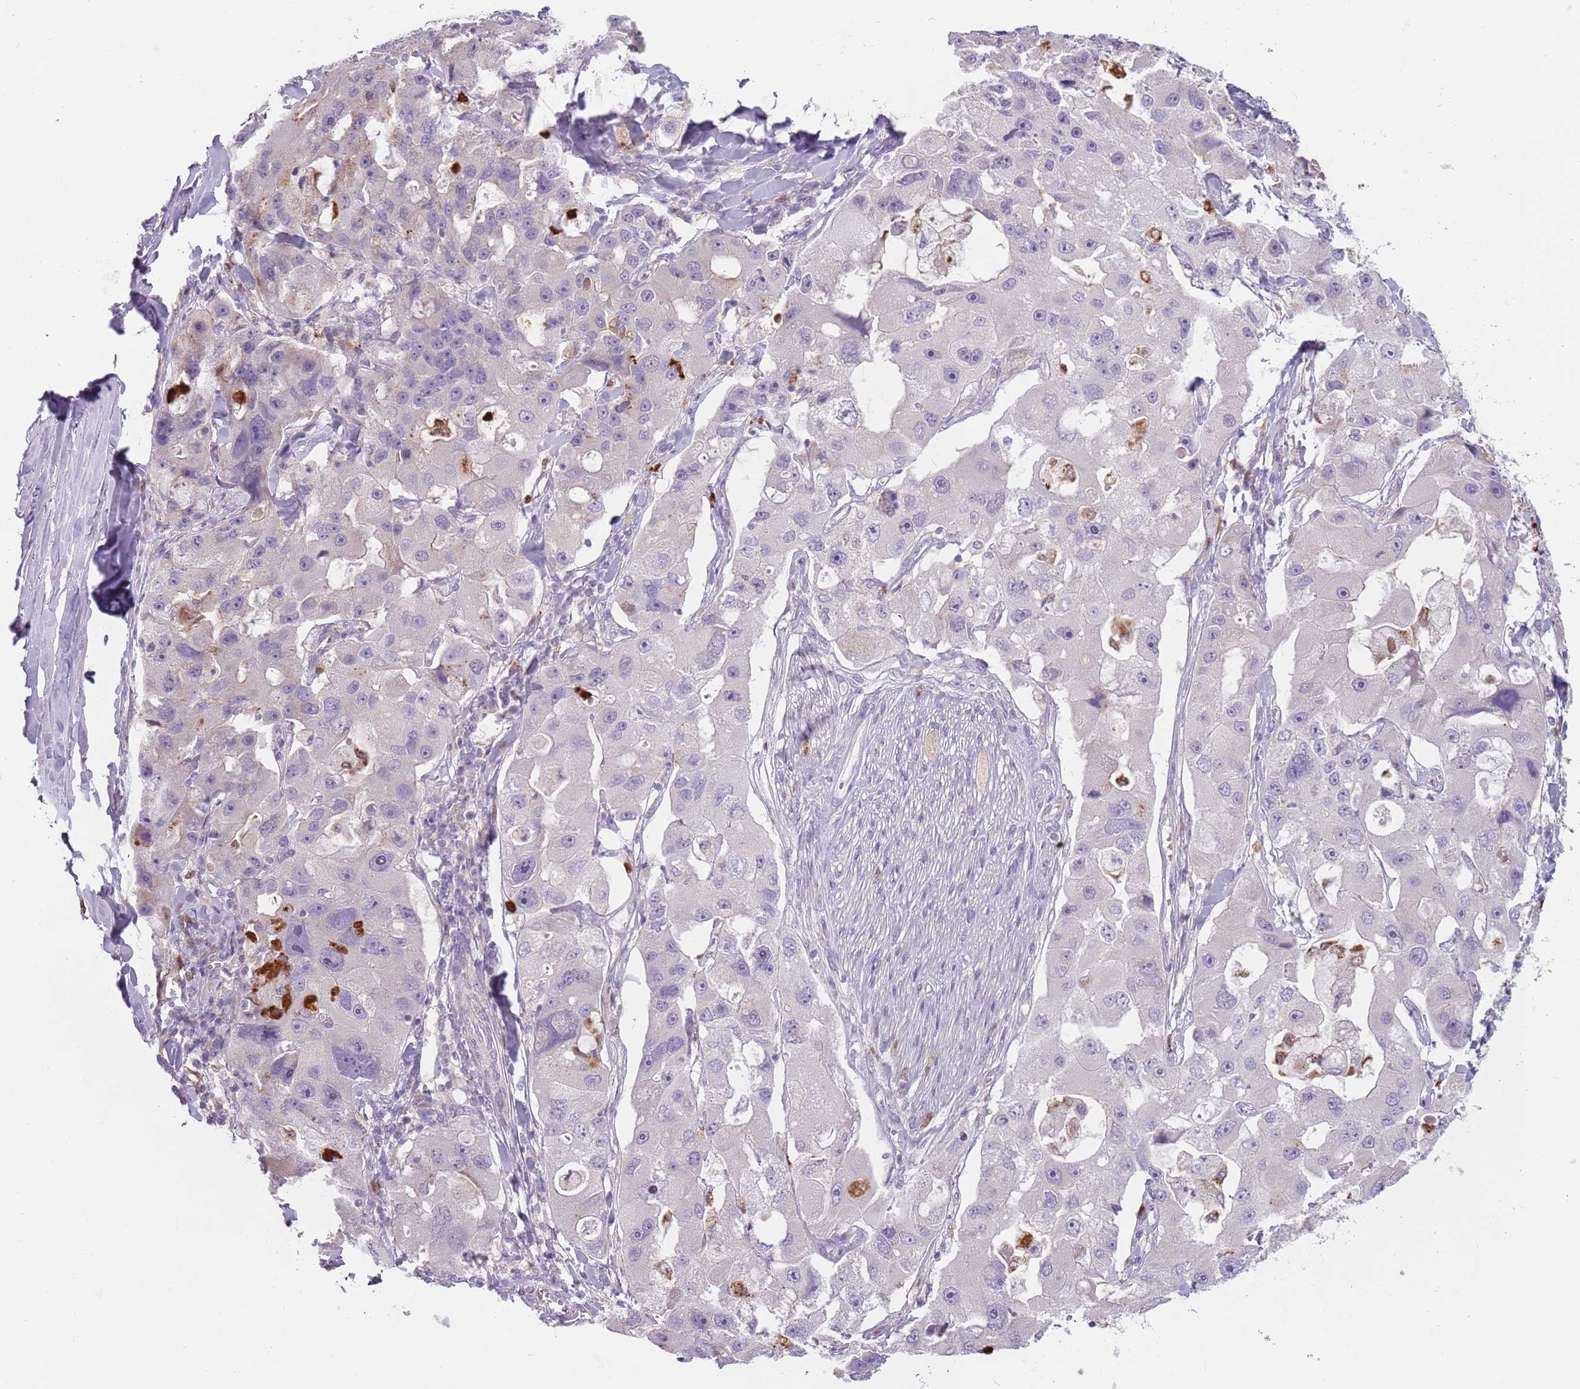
{"staining": {"intensity": "negative", "quantity": "none", "location": "none"}, "tissue": "lung cancer", "cell_type": "Tumor cells", "image_type": "cancer", "snomed": [{"axis": "morphology", "description": "Adenocarcinoma, NOS"}, {"axis": "topography", "description": "Lung"}], "caption": "The immunohistochemistry micrograph has no significant positivity in tumor cells of adenocarcinoma (lung) tissue.", "gene": "SPAG4", "patient": {"sex": "female", "age": 54}}